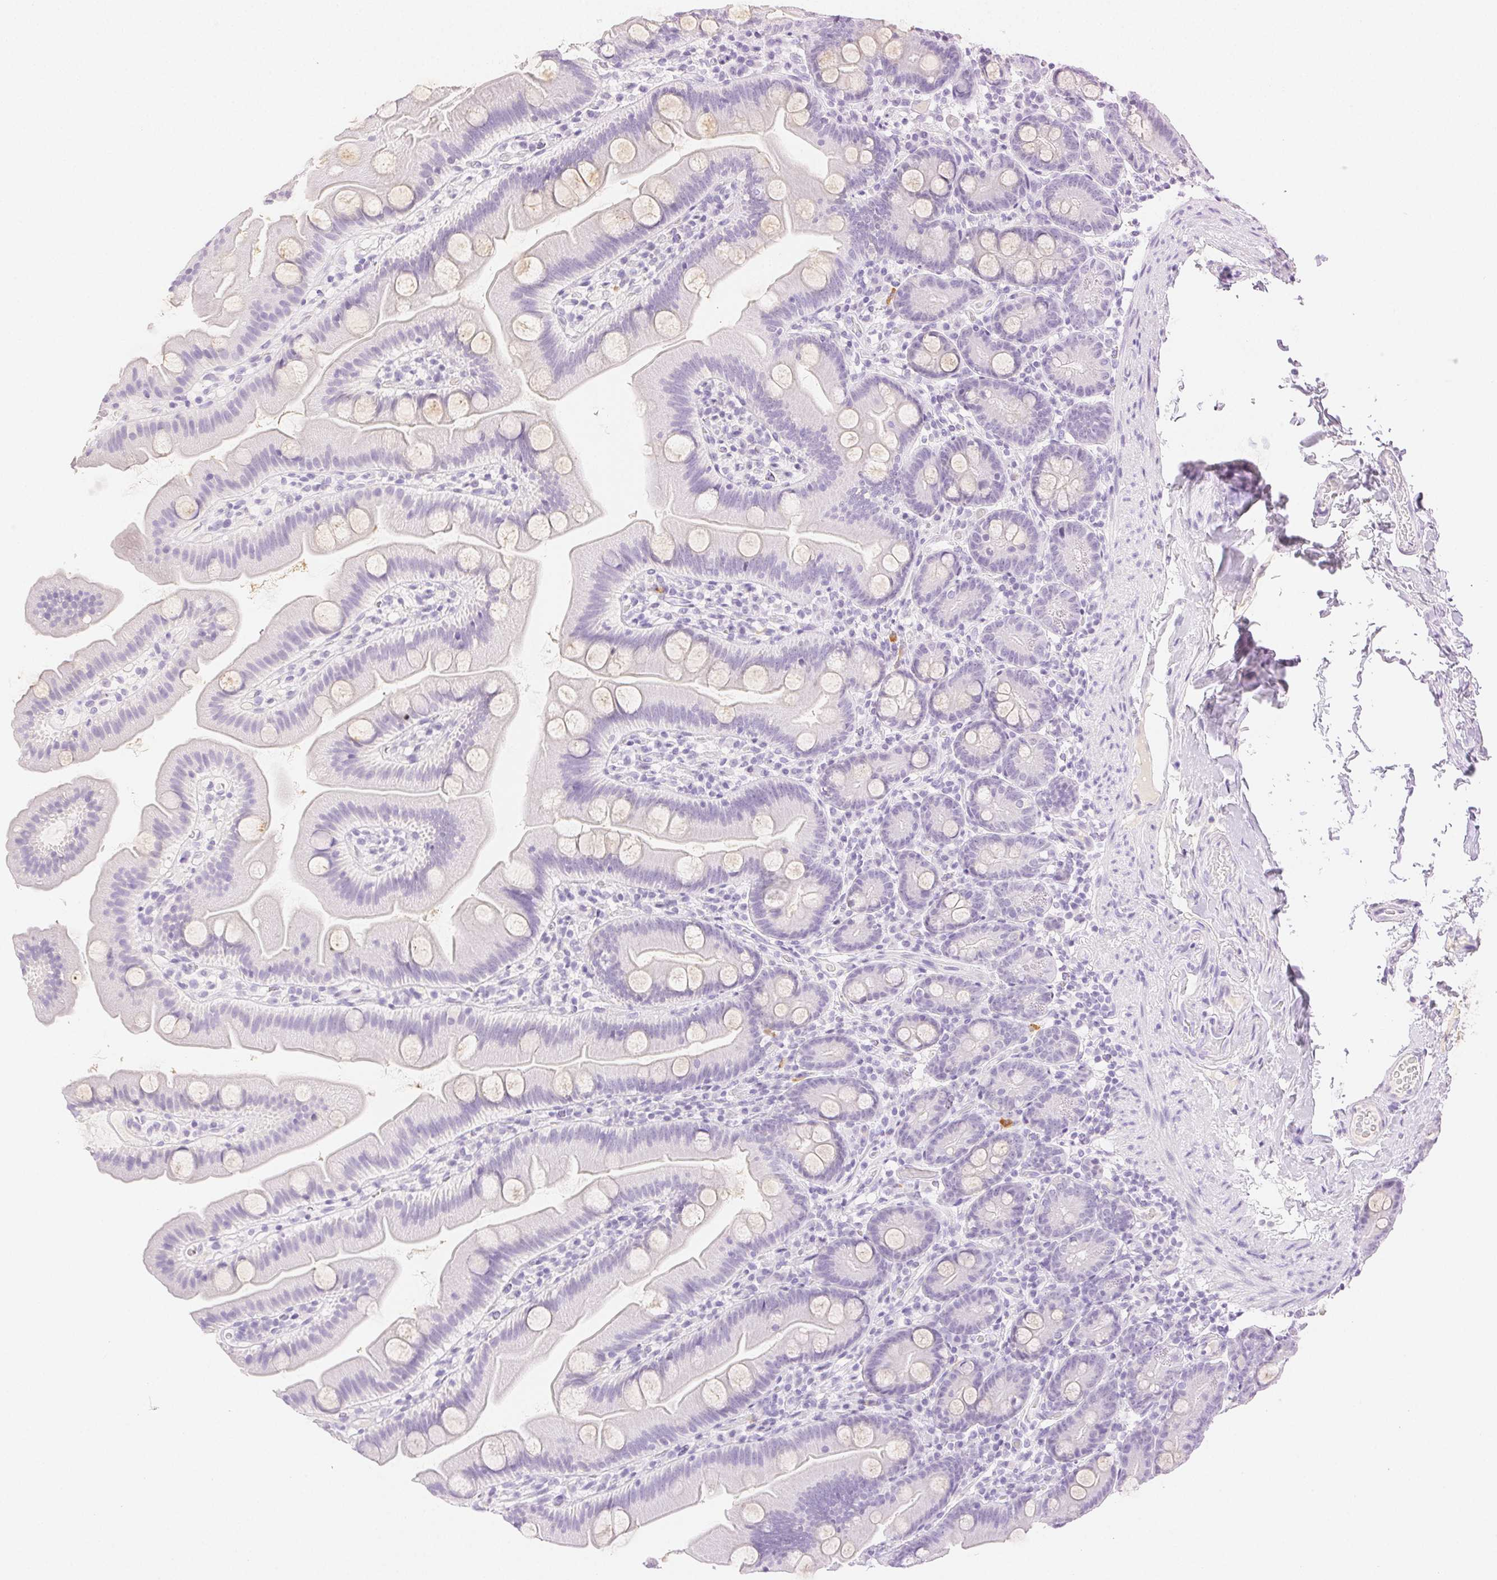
{"staining": {"intensity": "negative", "quantity": "none", "location": "none"}, "tissue": "small intestine", "cell_type": "Glandular cells", "image_type": "normal", "snomed": [{"axis": "morphology", "description": "Normal tissue, NOS"}, {"axis": "topography", "description": "Small intestine"}], "caption": "A histopathology image of small intestine stained for a protein demonstrates no brown staining in glandular cells. (DAB (3,3'-diaminobenzidine) immunohistochemistry (IHC) visualized using brightfield microscopy, high magnification).", "gene": "SPACA4", "patient": {"sex": "female", "age": 68}}